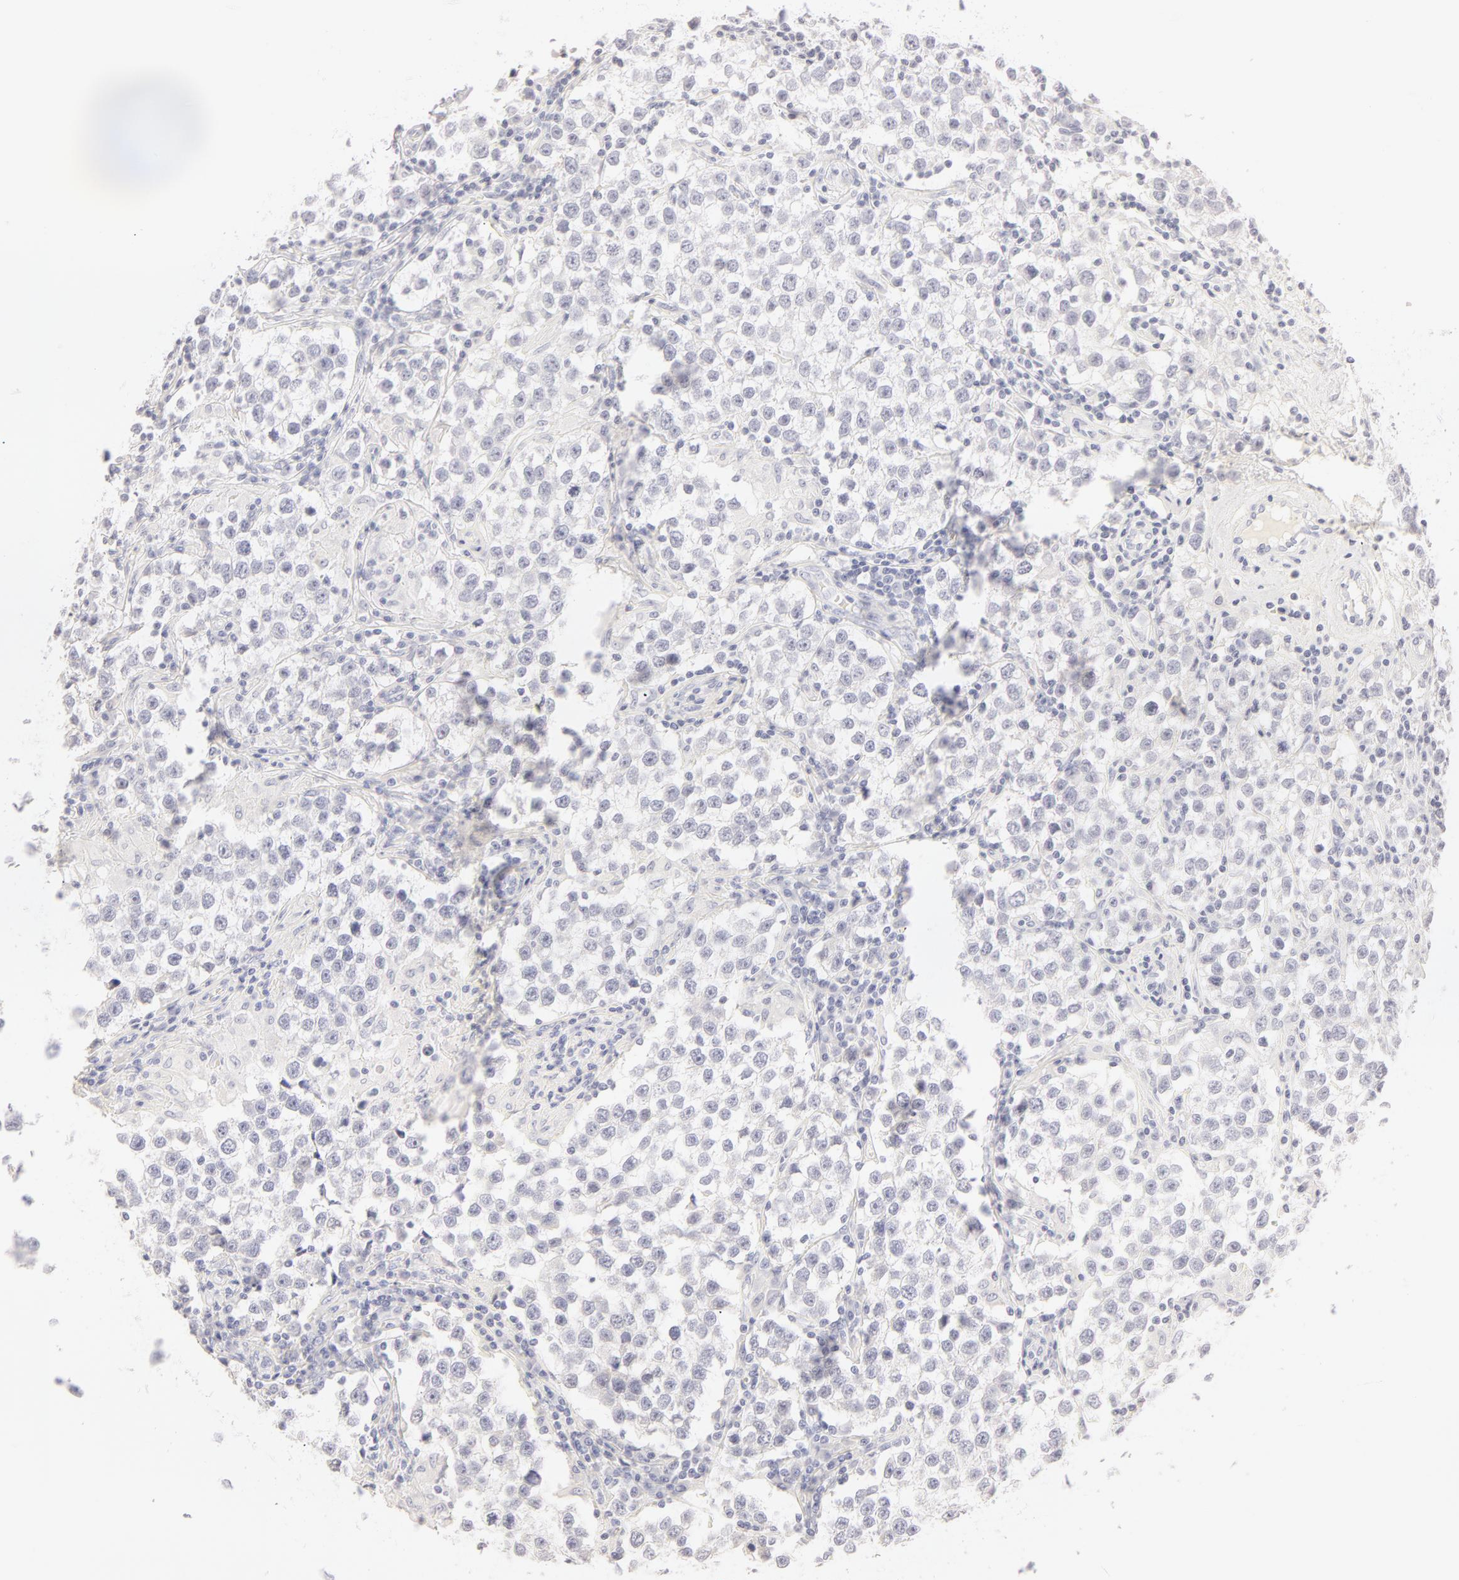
{"staining": {"intensity": "negative", "quantity": "none", "location": "none"}, "tissue": "testis cancer", "cell_type": "Tumor cells", "image_type": "cancer", "snomed": [{"axis": "morphology", "description": "Seminoma, NOS"}, {"axis": "topography", "description": "Testis"}], "caption": "An immunohistochemistry (IHC) micrograph of testis cancer is shown. There is no staining in tumor cells of testis cancer.", "gene": "LGALS7B", "patient": {"sex": "male", "age": 36}}